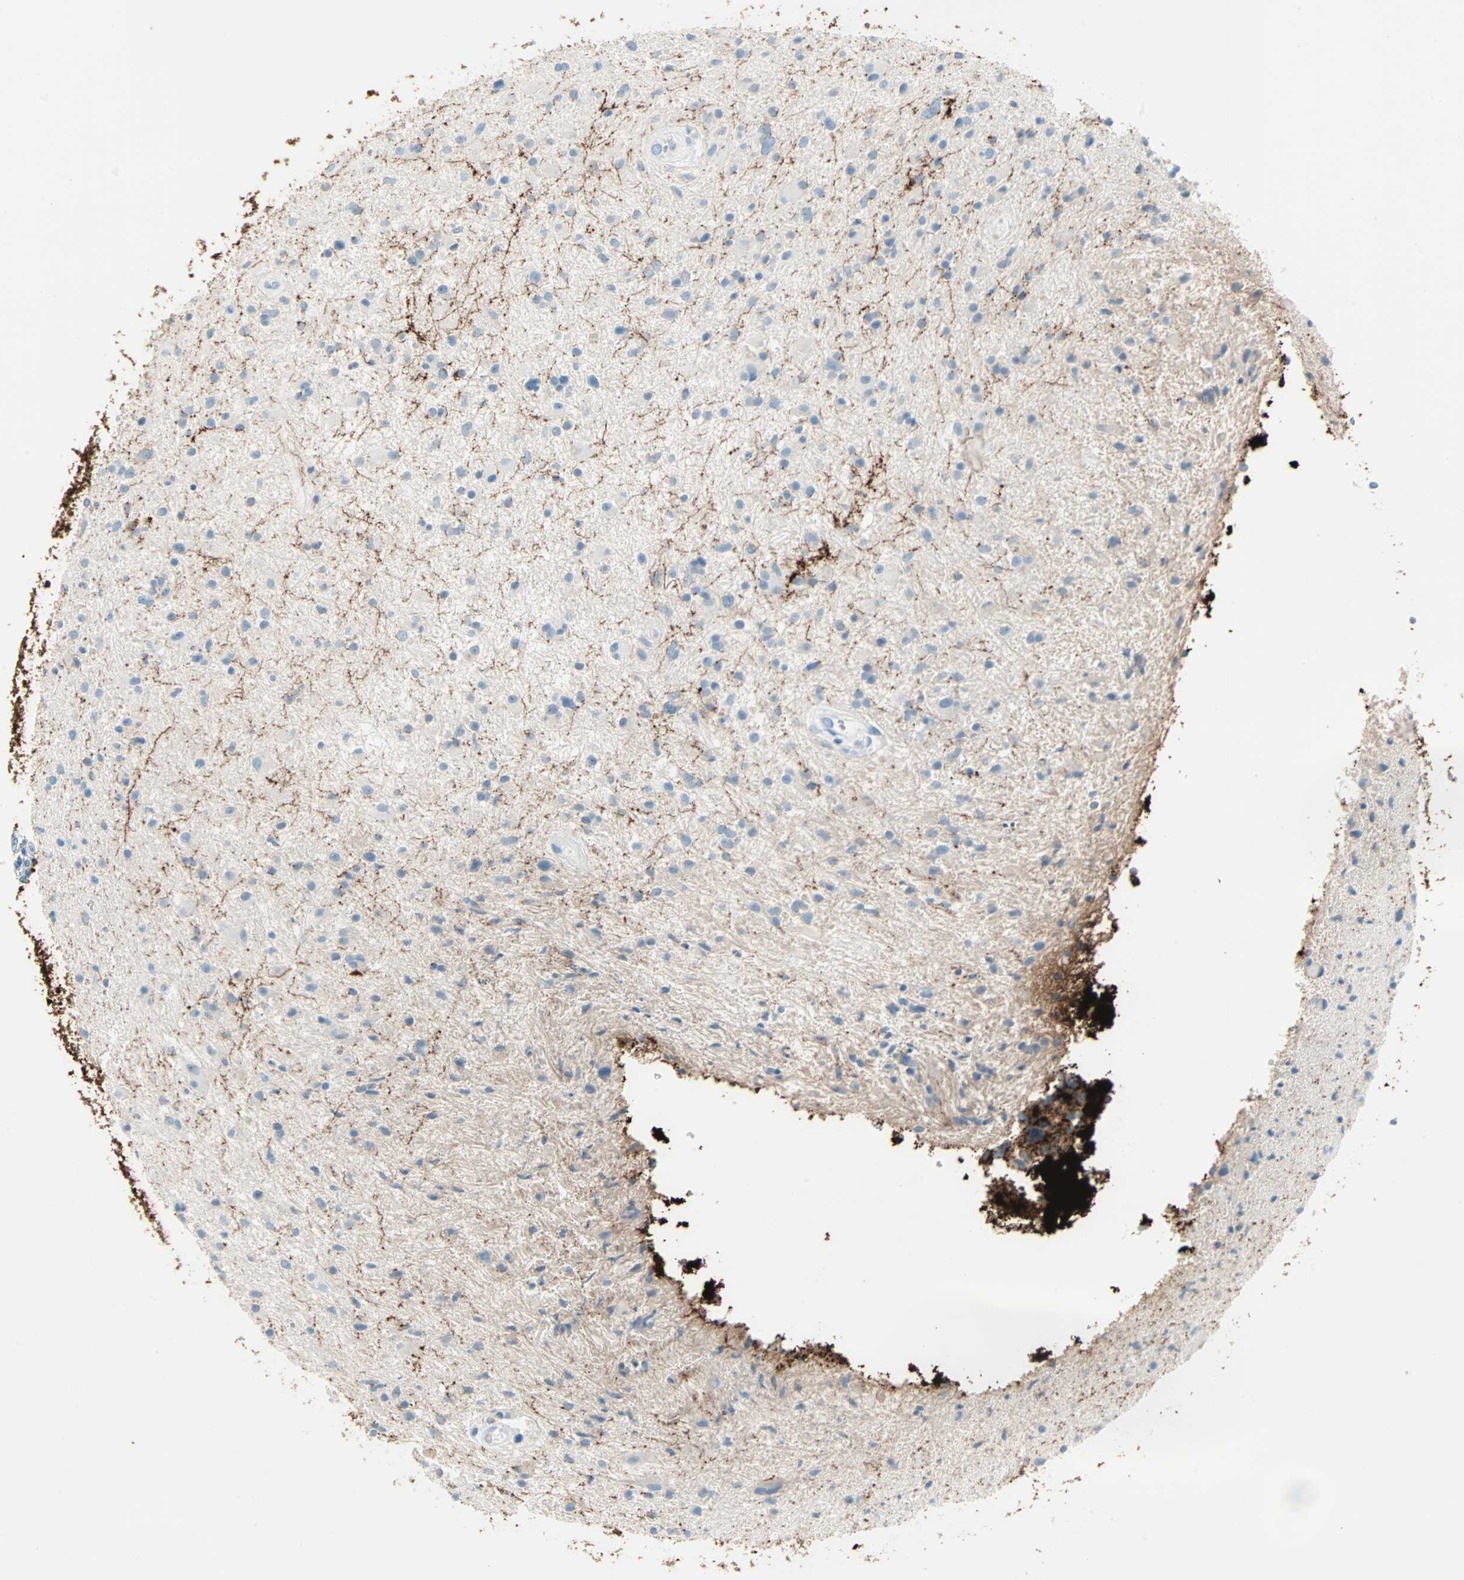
{"staining": {"intensity": "negative", "quantity": "none", "location": "none"}, "tissue": "glioma", "cell_type": "Tumor cells", "image_type": "cancer", "snomed": [{"axis": "morphology", "description": "Glioma, malignant, High grade"}, {"axis": "topography", "description": "Brain"}], "caption": "This is an immunohistochemistry photomicrograph of malignant glioma (high-grade). There is no expression in tumor cells.", "gene": "STX1A", "patient": {"sex": "male", "age": 33}}